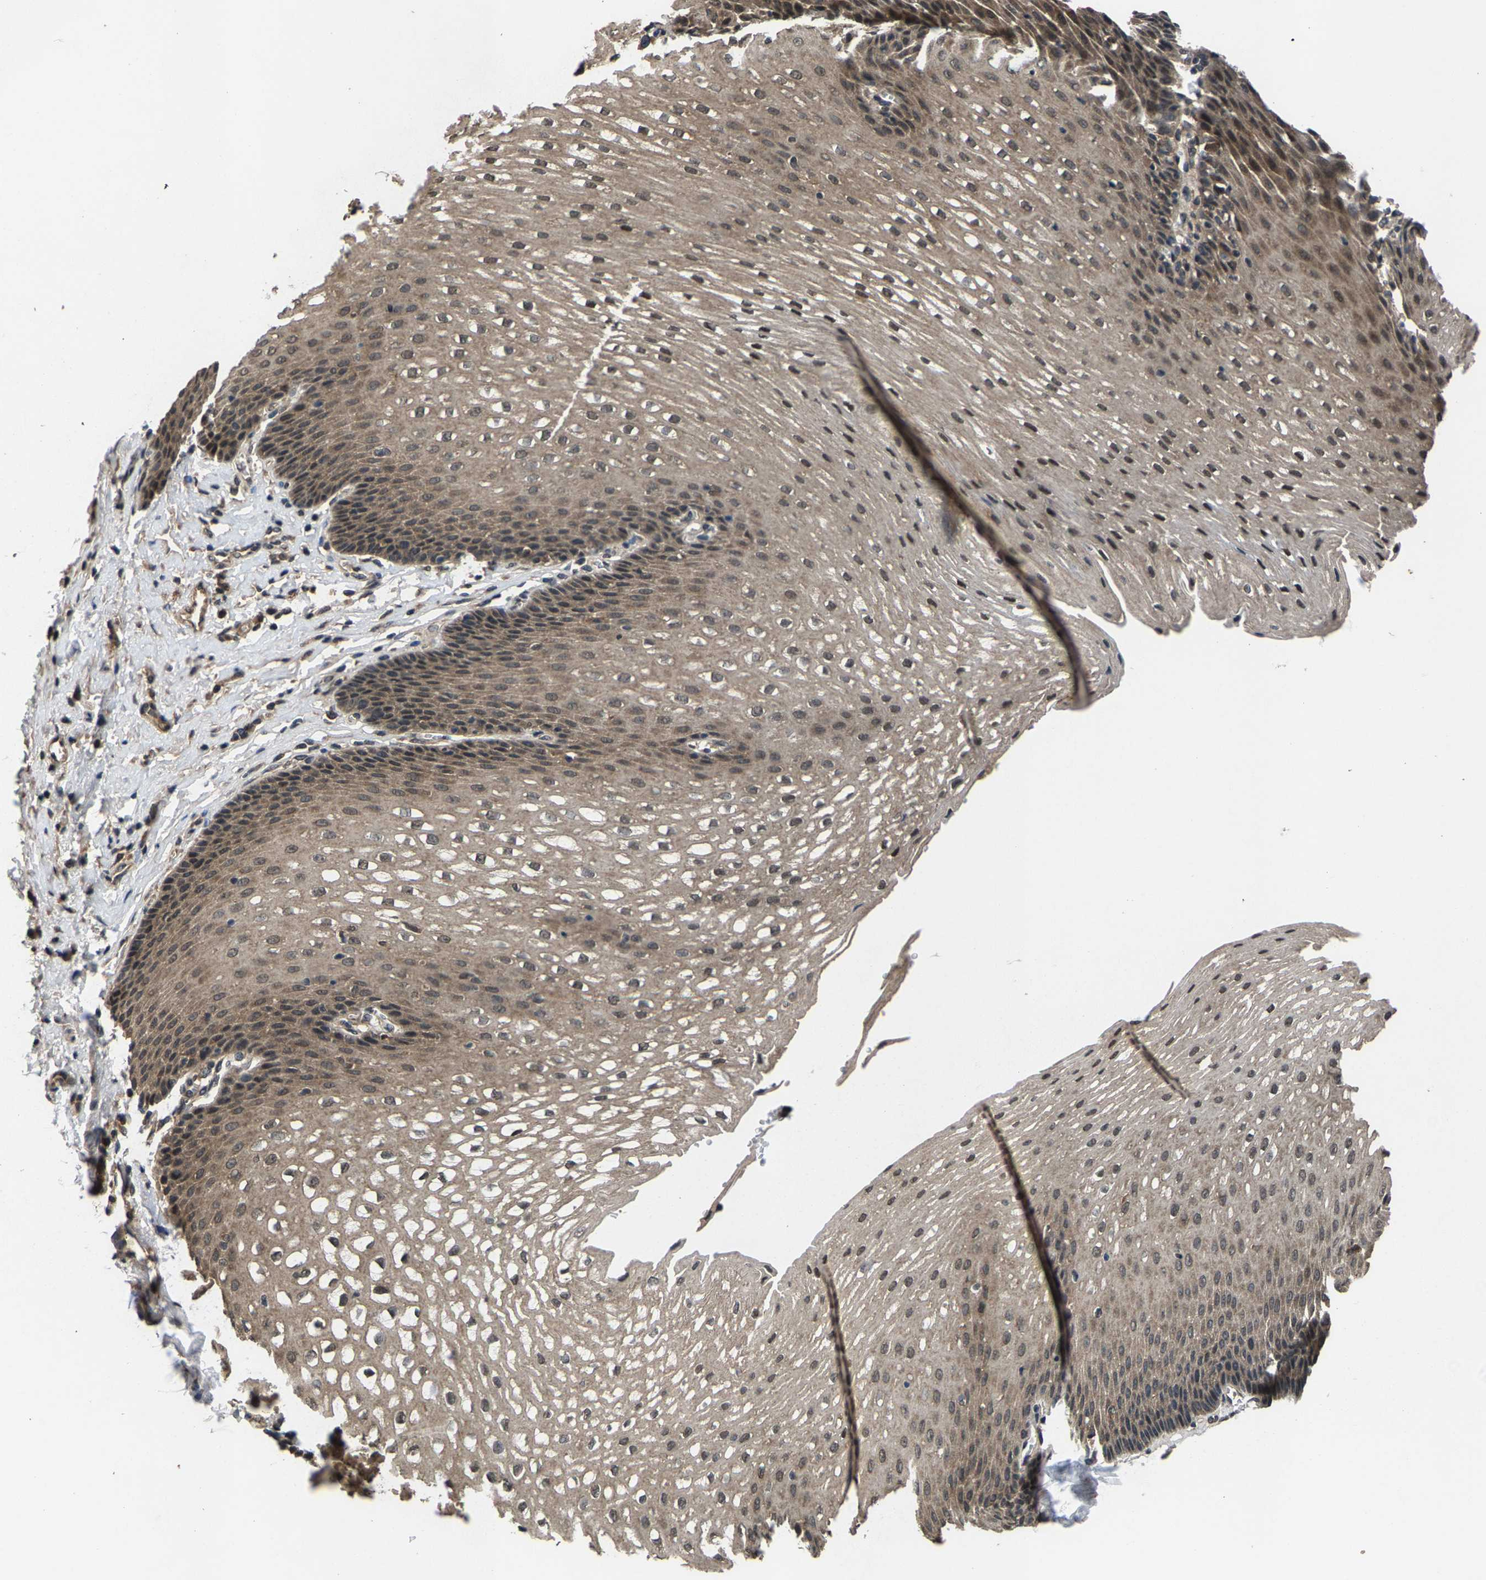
{"staining": {"intensity": "weak", "quantity": ">75%", "location": "cytoplasmic/membranous,nuclear"}, "tissue": "esophagus", "cell_type": "Squamous epithelial cells", "image_type": "normal", "snomed": [{"axis": "morphology", "description": "Normal tissue, NOS"}, {"axis": "topography", "description": "Esophagus"}], "caption": "An image showing weak cytoplasmic/membranous,nuclear staining in about >75% of squamous epithelial cells in benign esophagus, as visualized by brown immunohistochemical staining.", "gene": "HUWE1", "patient": {"sex": "male", "age": 48}}